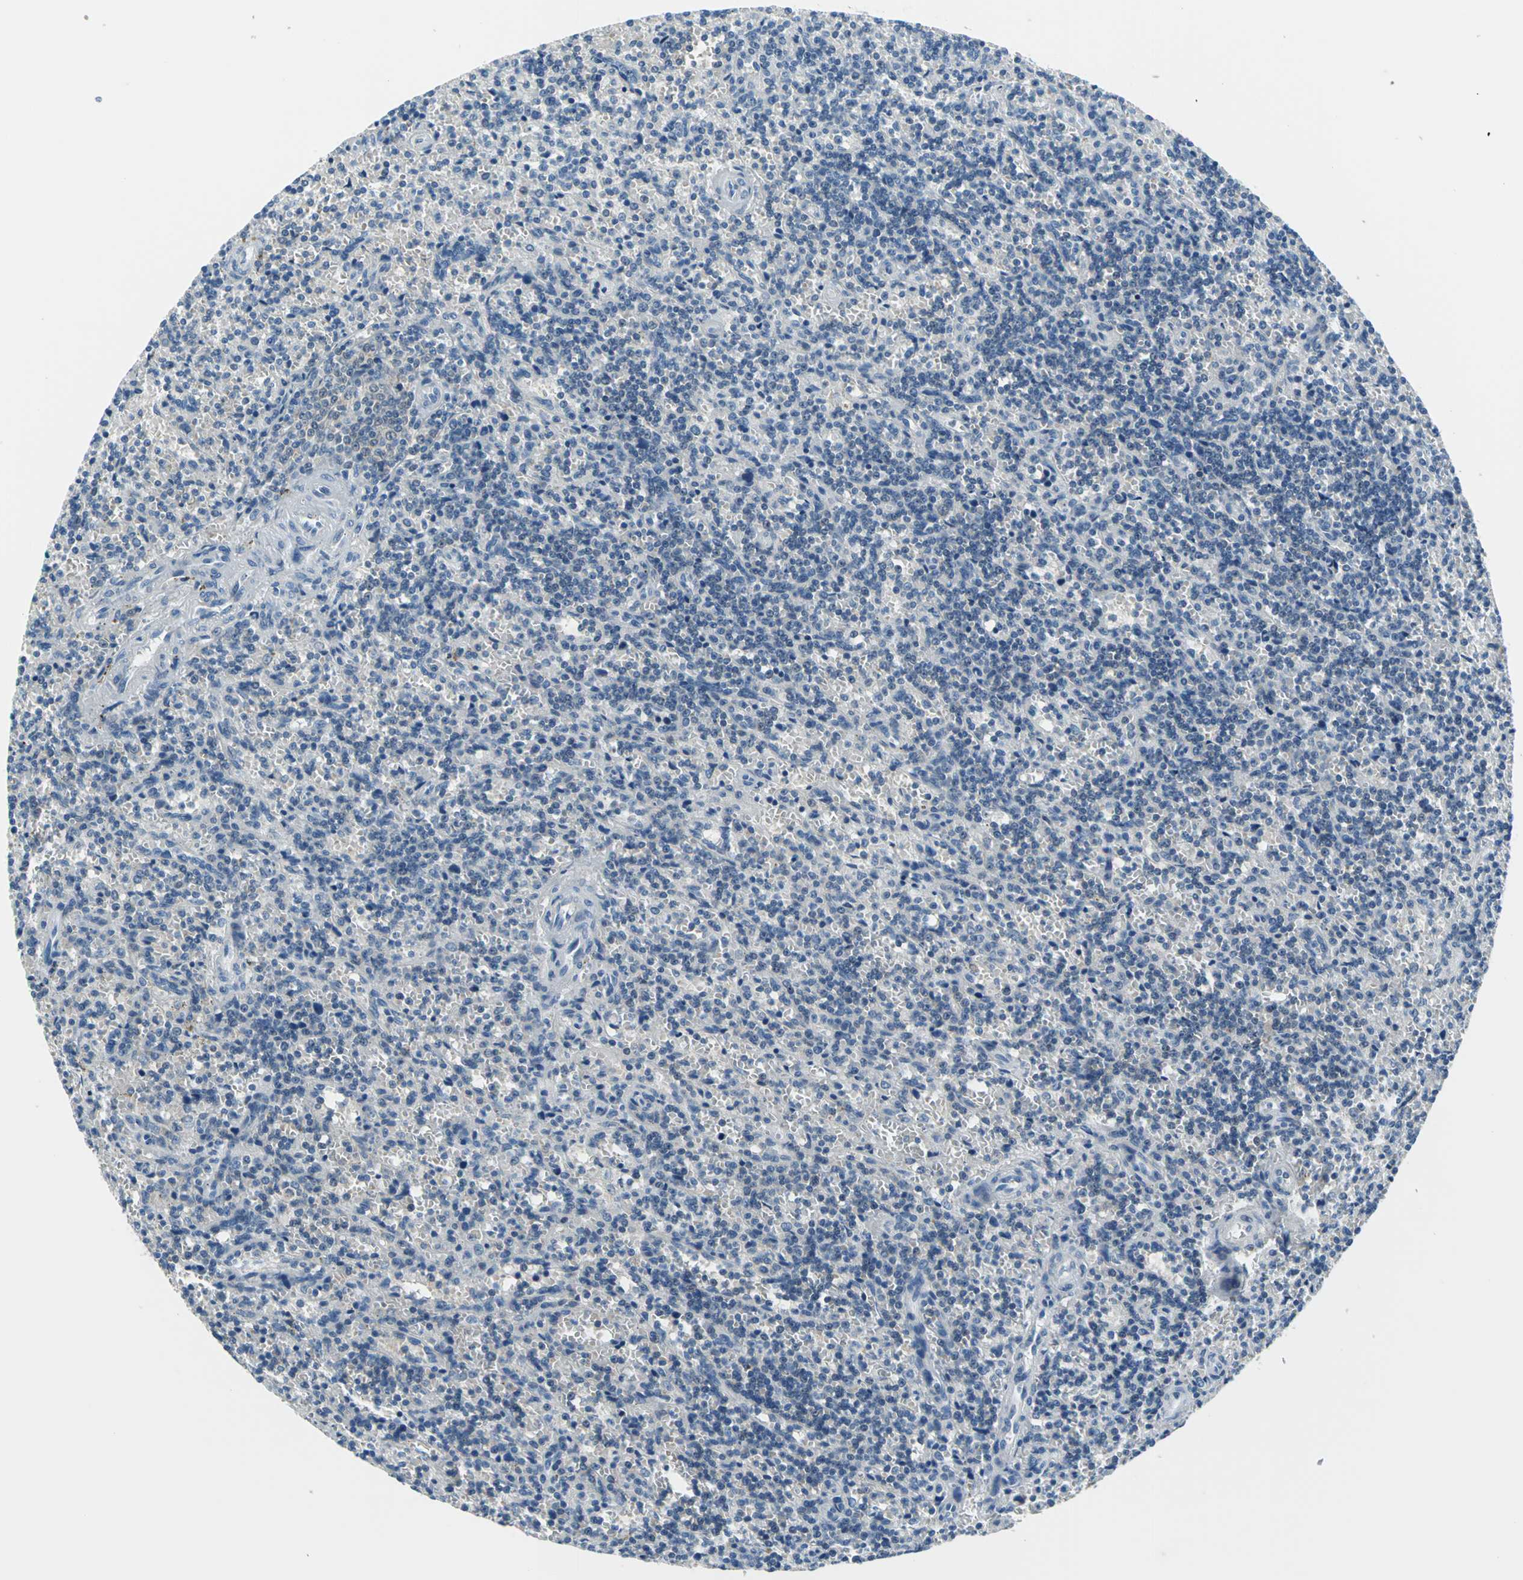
{"staining": {"intensity": "negative", "quantity": "none", "location": "none"}, "tissue": "lymphoma", "cell_type": "Tumor cells", "image_type": "cancer", "snomed": [{"axis": "morphology", "description": "Malignant lymphoma, non-Hodgkin's type, Low grade"}, {"axis": "topography", "description": "Spleen"}], "caption": "Protein analysis of malignant lymphoma, non-Hodgkin's type (low-grade) reveals no significant expression in tumor cells.", "gene": "ZNF415", "patient": {"sex": "male", "age": 73}}